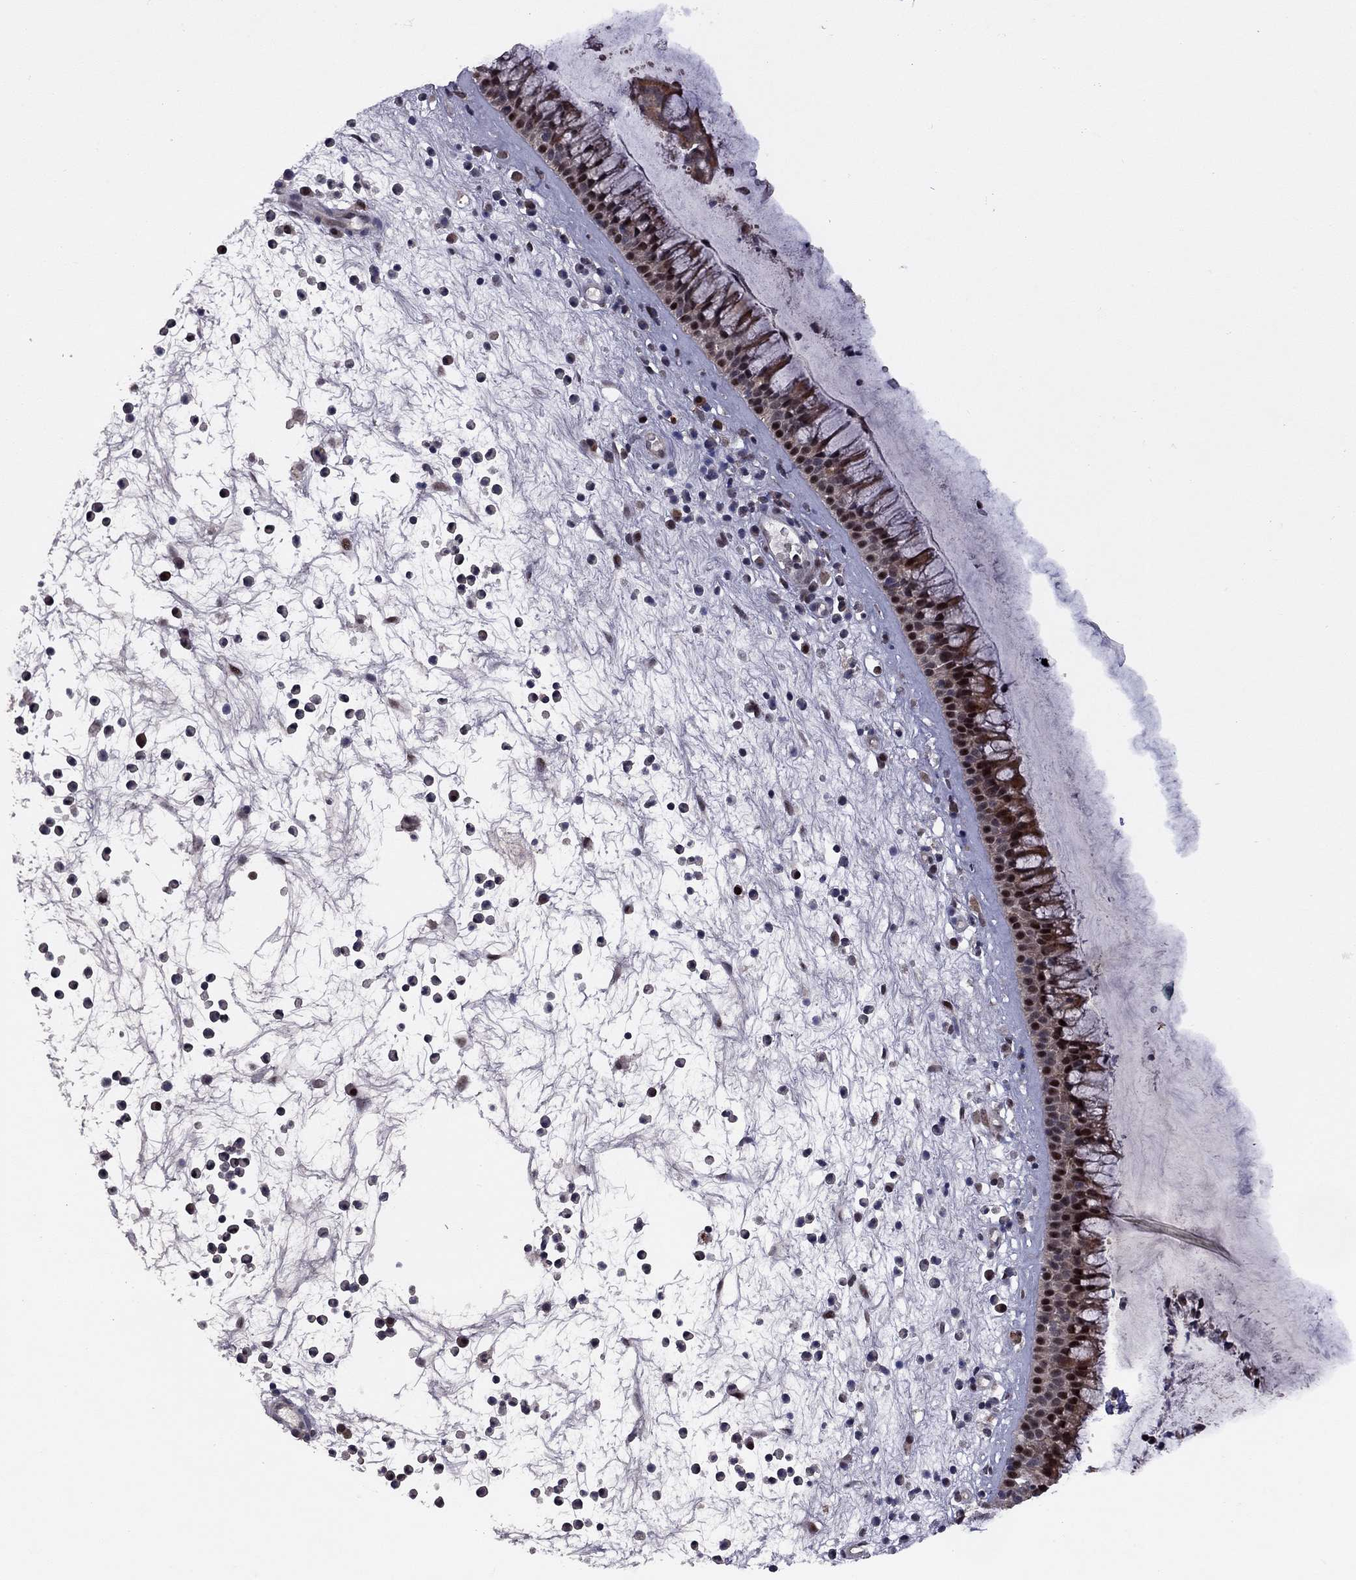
{"staining": {"intensity": "moderate", "quantity": "25%-75%", "location": "cytoplasmic/membranous,nuclear"}, "tissue": "nasopharynx", "cell_type": "Respiratory epithelial cells", "image_type": "normal", "snomed": [{"axis": "morphology", "description": "Normal tissue, NOS"}, {"axis": "topography", "description": "Nasopharynx"}], "caption": "IHC of benign nasopharynx displays medium levels of moderate cytoplasmic/membranous,nuclear expression in approximately 25%-75% of respiratory epithelial cells.", "gene": "IPP", "patient": {"sex": "male", "age": 77}}